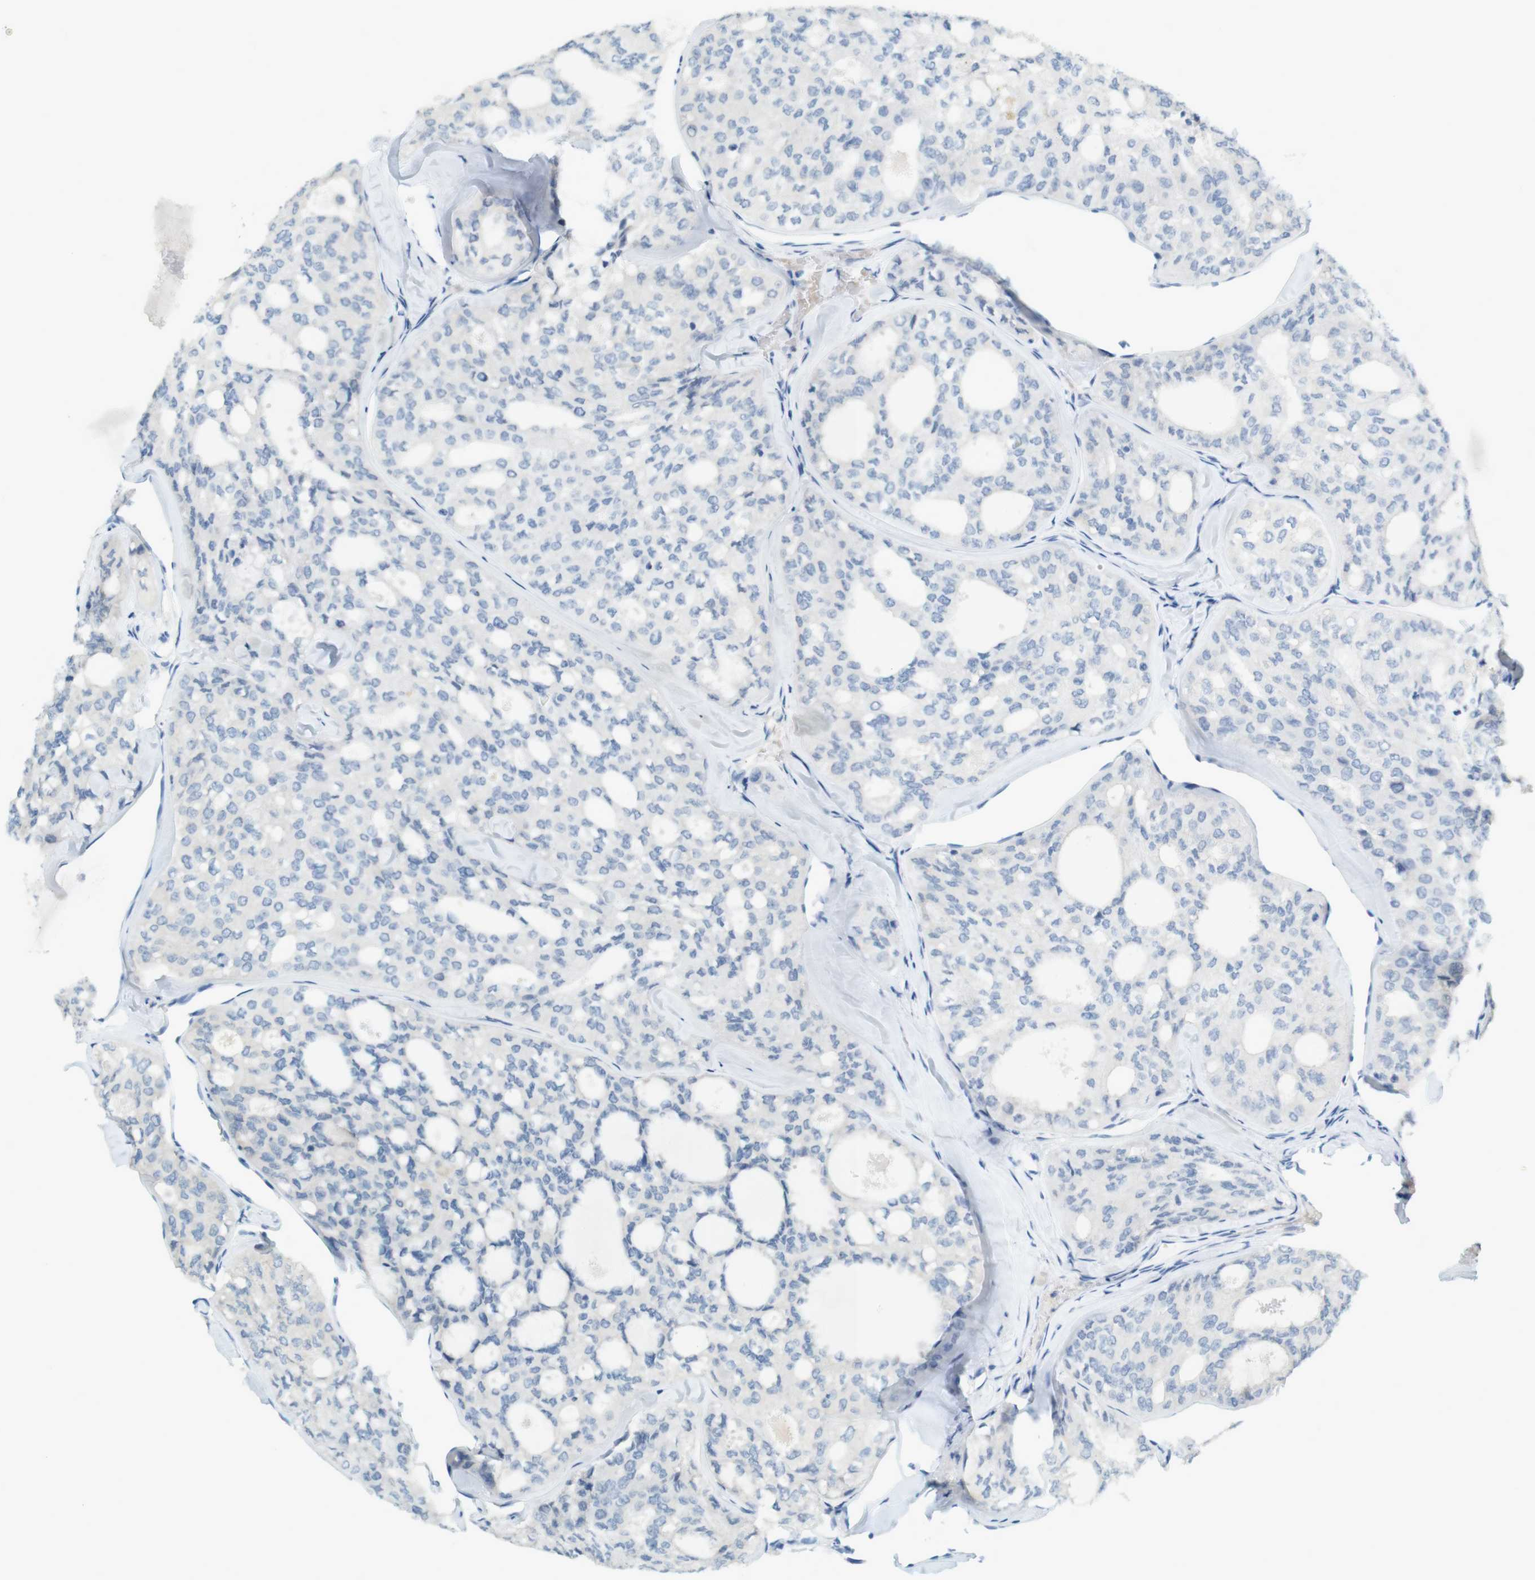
{"staining": {"intensity": "negative", "quantity": "none", "location": "none"}, "tissue": "thyroid cancer", "cell_type": "Tumor cells", "image_type": "cancer", "snomed": [{"axis": "morphology", "description": "Follicular adenoma carcinoma, NOS"}, {"axis": "topography", "description": "Thyroid gland"}], "caption": "Tumor cells are negative for protein expression in human thyroid follicular adenoma carcinoma.", "gene": "LRRK2", "patient": {"sex": "male", "age": 75}}